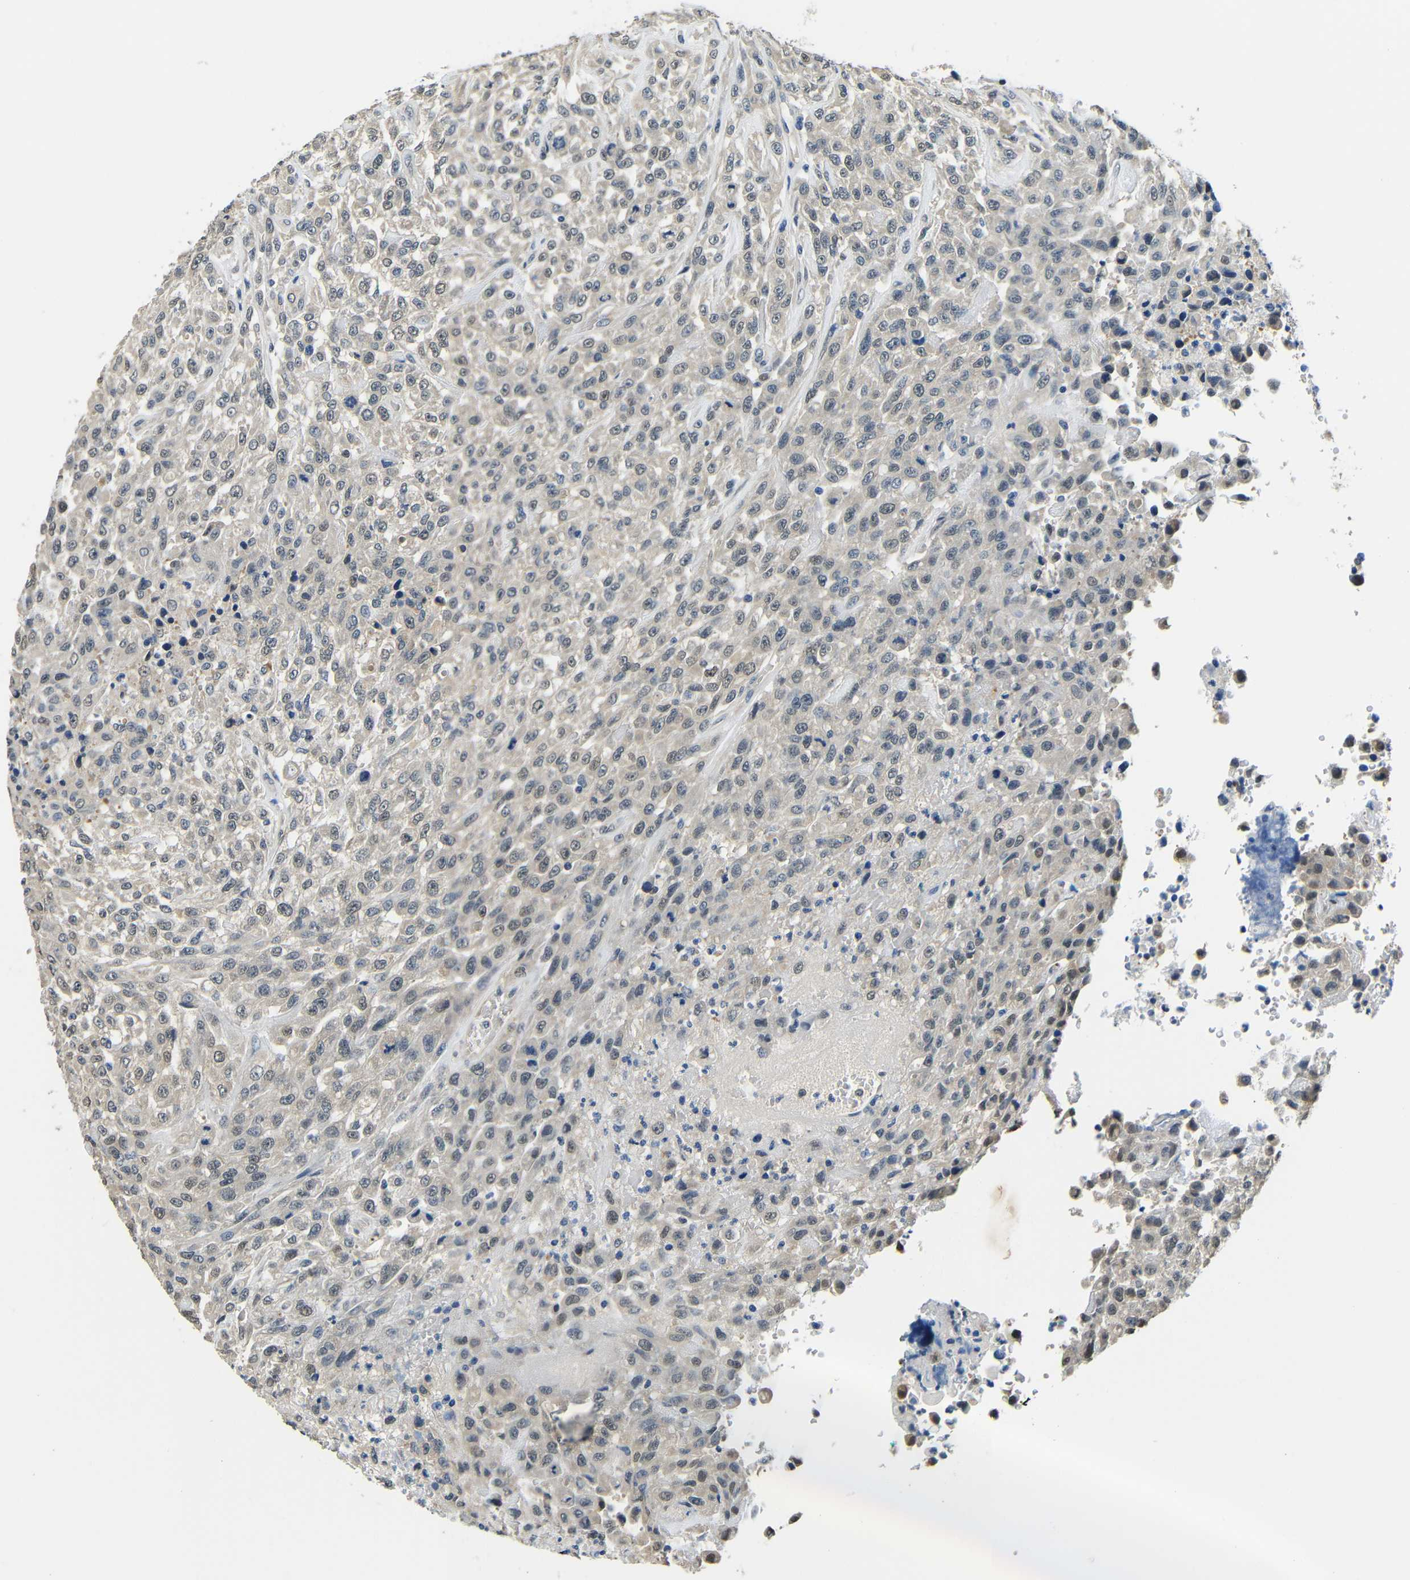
{"staining": {"intensity": "weak", "quantity": "25%-75%", "location": "cytoplasmic/membranous,nuclear"}, "tissue": "urothelial cancer", "cell_type": "Tumor cells", "image_type": "cancer", "snomed": [{"axis": "morphology", "description": "Urothelial carcinoma, High grade"}, {"axis": "topography", "description": "Urinary bladder"}], "caption": "Immunohistochemistry (DAB (3,3'-diaminobenzidine)) staining of human urothelial cancer demonstrates weak cytoplasmic/membranous and nuclear protein expression in about 25%-75% of tumor cells.", "gene": "ADAP1", "patient": {"sex": "male", "age": 46}}